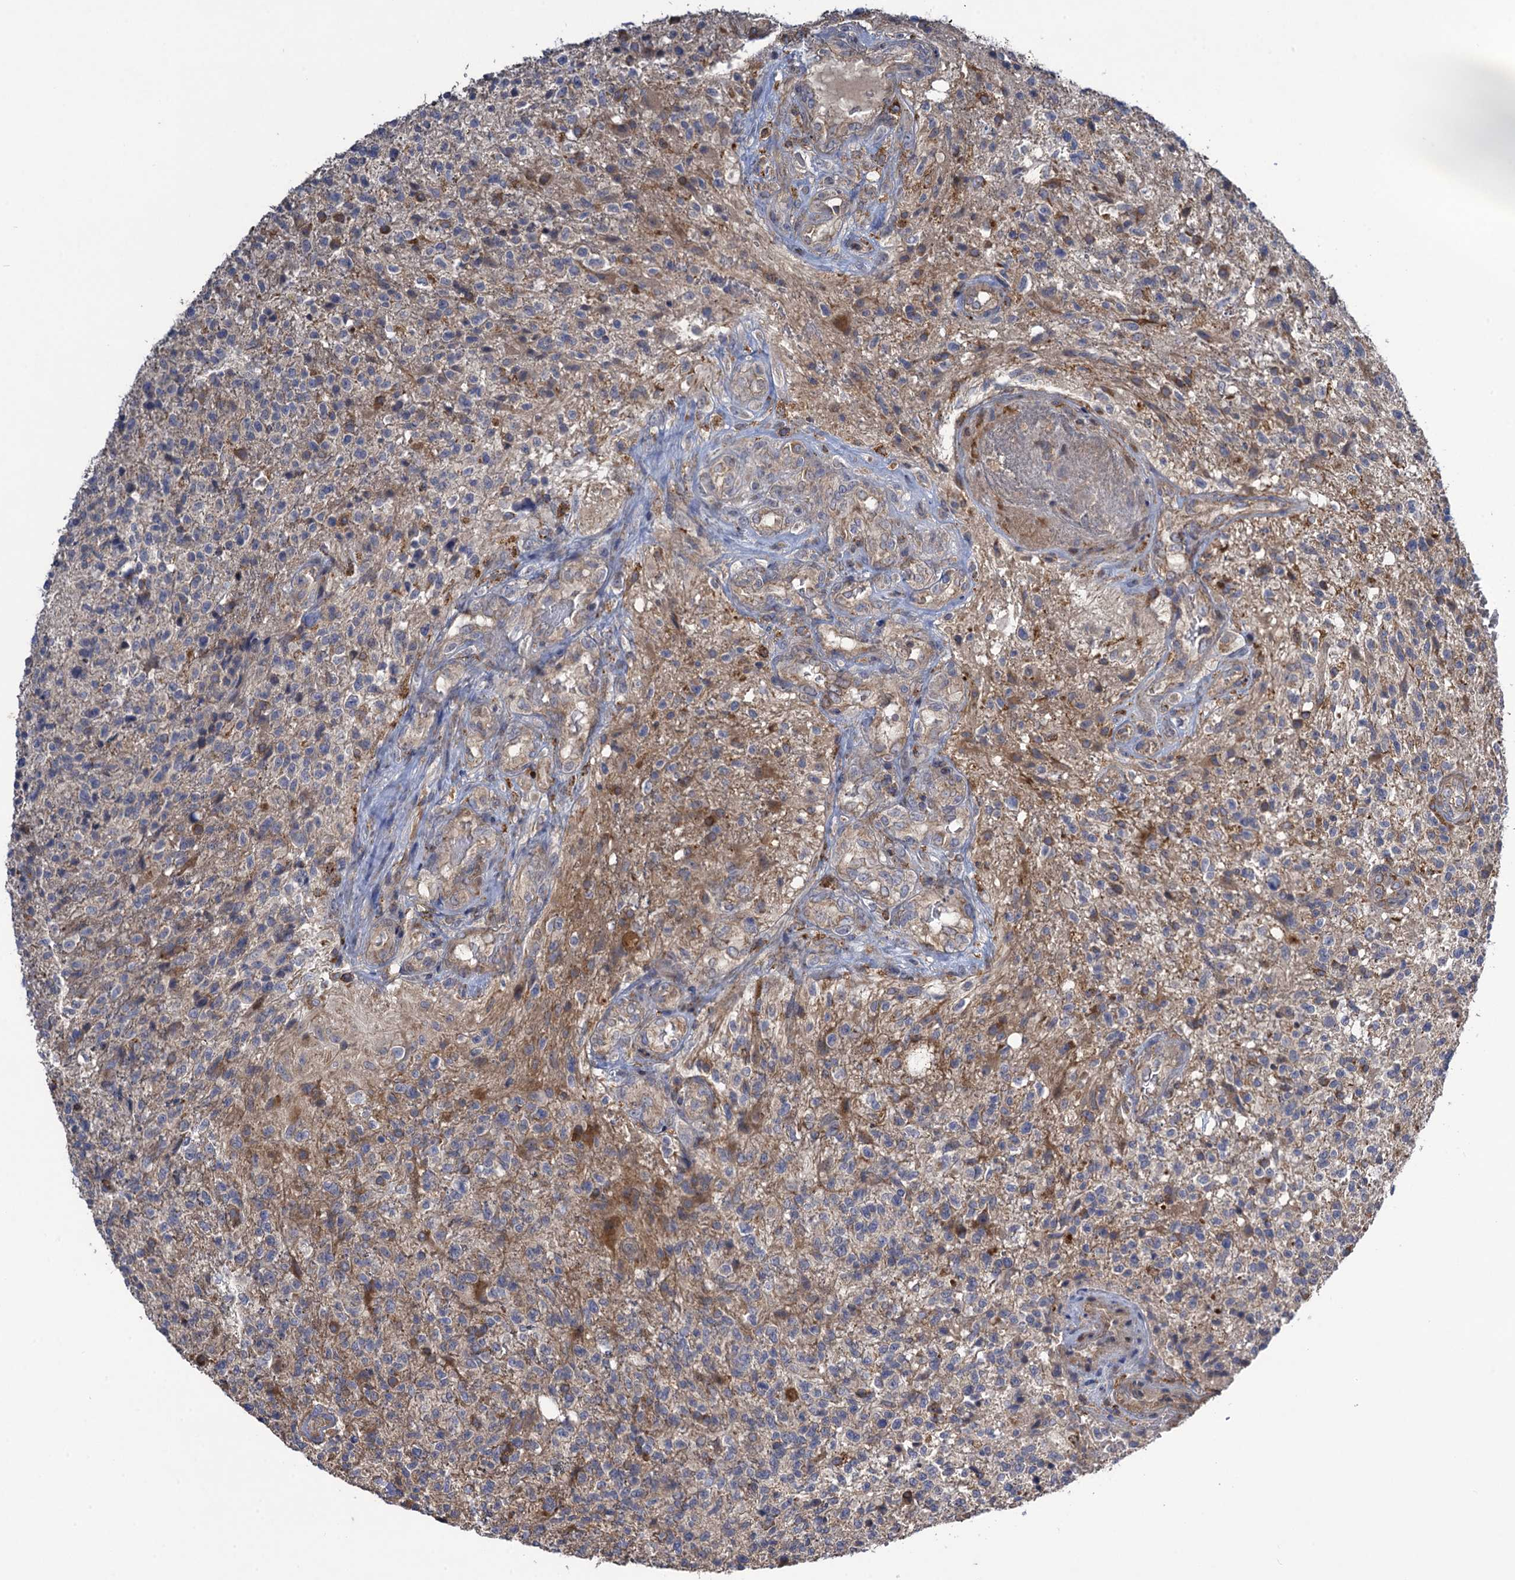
{"staining": {"intensity": "weak", "quantity": "<25%", "location": "cytoplasmic/membranous"}, "tissue": "glioma", "cell_type": "Tumor cells", "image_type": "cancer", "snomed": [{"axis": "morphology", "description": "Glioma, malignant, High grade"}, {"axis": "topography", "description": "Brain"}], "caption": "This histopathology image is of malignant glioma (high-grade) stained with immunohistochemistry to label a protein in brown with the nuclei are counter-stained blue. There is no staining in tumor cells.", "gene": "WDR88", "patient": {"sex": "male", "age": 56}}